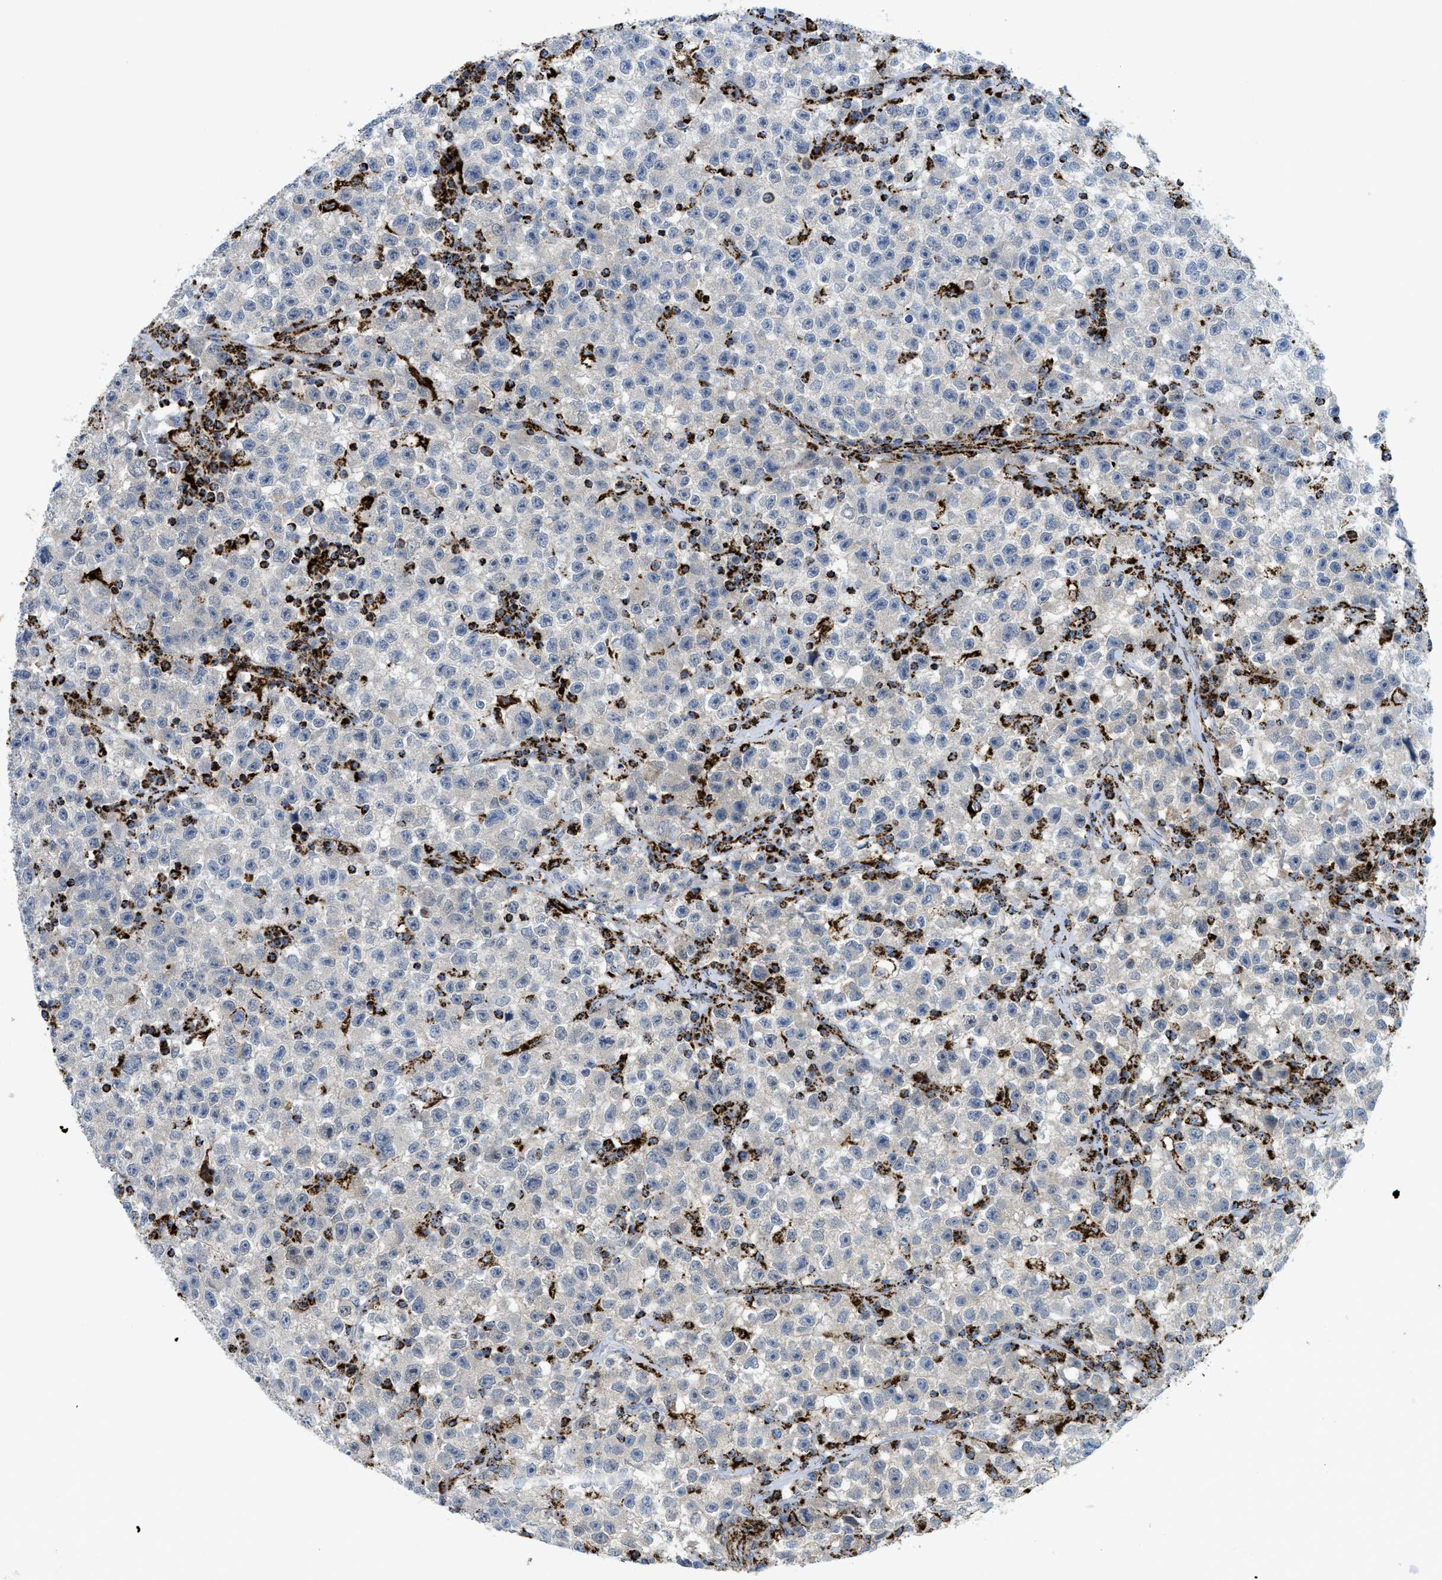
{"staining": {"intensity": "negative", "quantity": "none", "location": "none"}, "tissue": "testis cancer", "cell_type": "Tumor cells", "image_type": "cancer", "snomed": [{"axis": "morphology", "description": "Seminoma, NOS"}, {"axis": "topography", "description": "Testis"}], "caption": "The image displays no significant expression in tumor cells of testis cancer (seminoma).", "gene": "SQOR", "patient": {"sex": "male", "age": 22}}